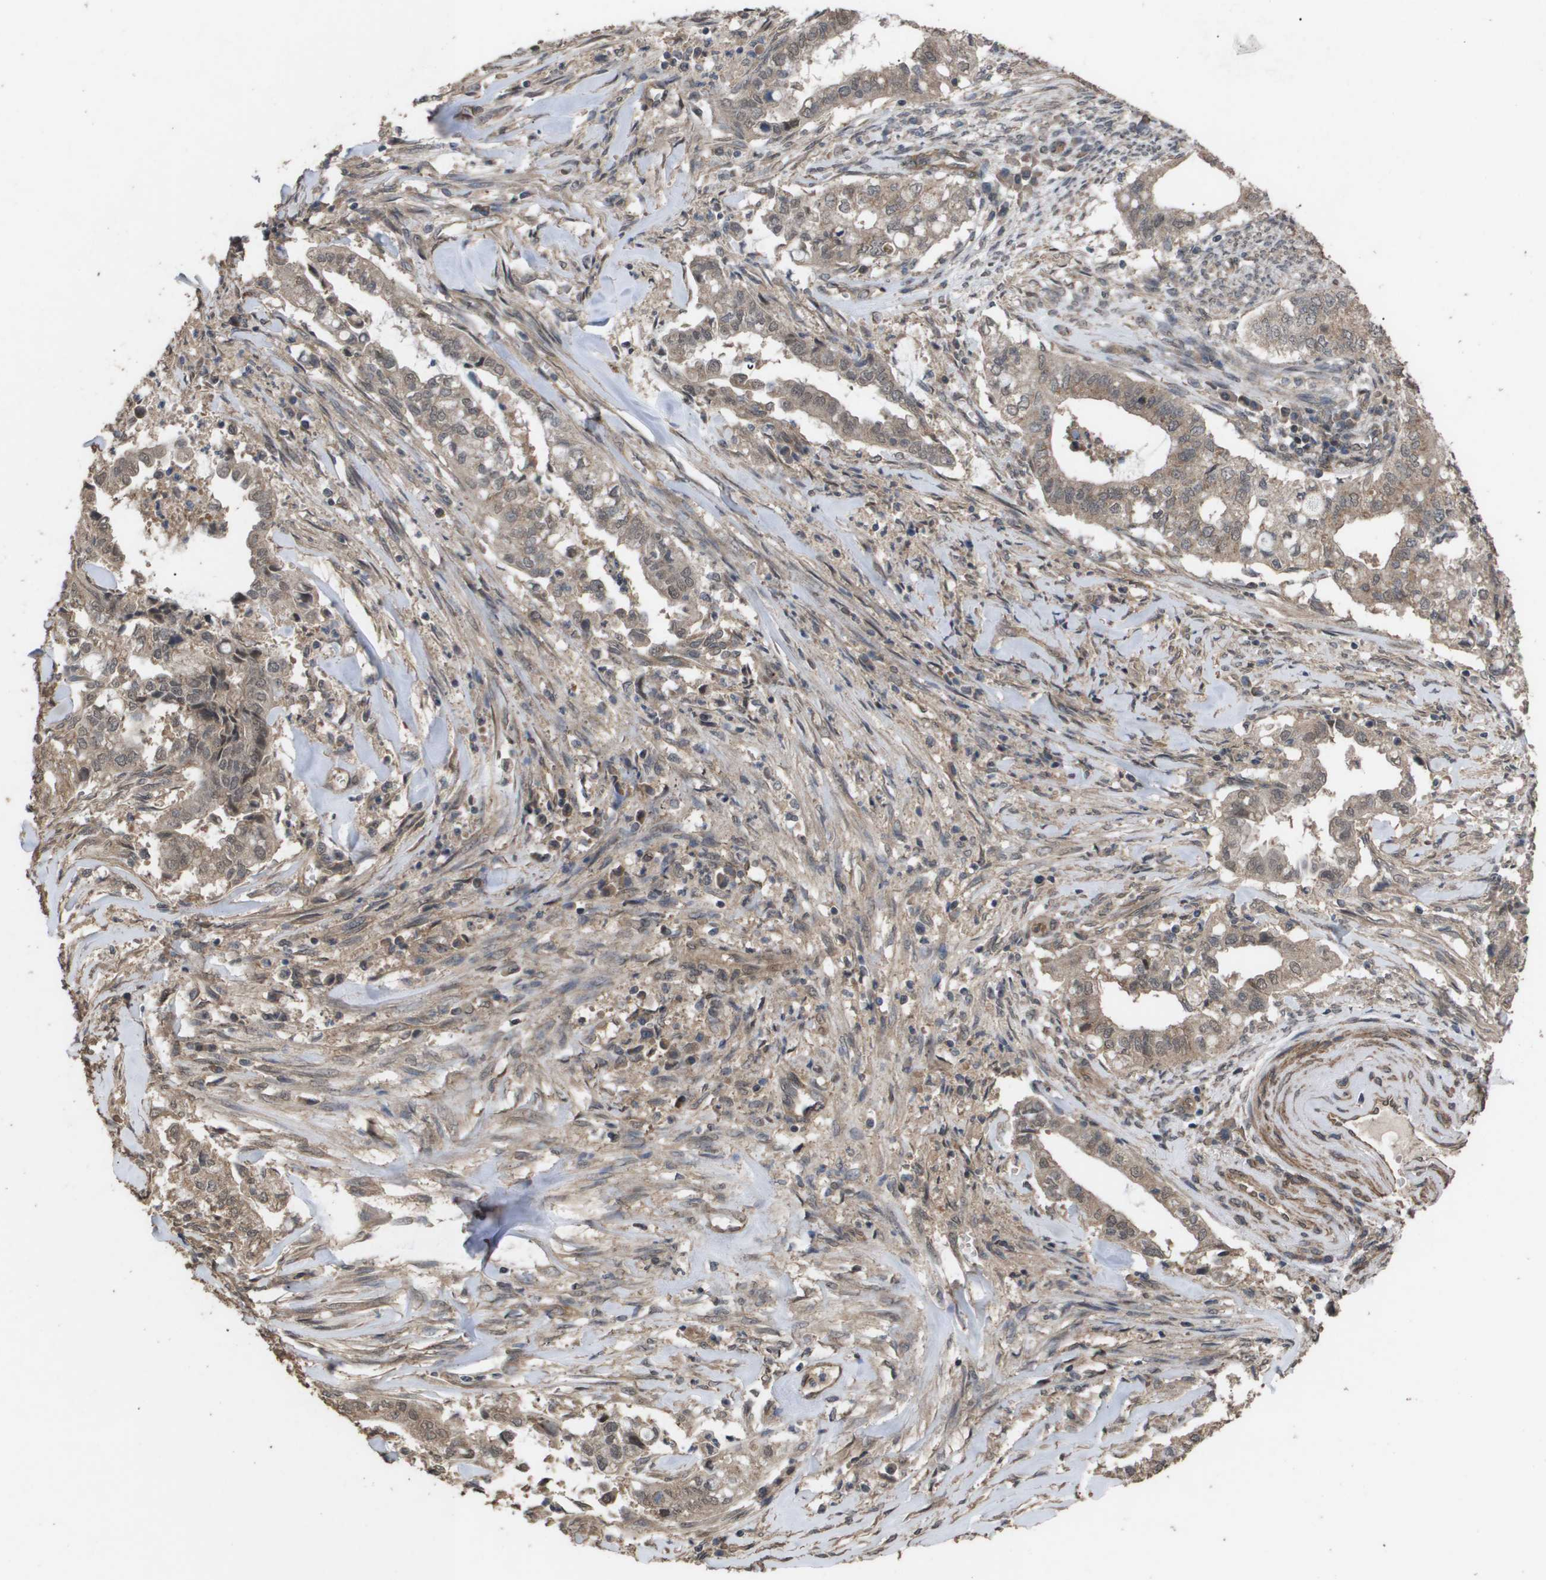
{"staining": {"intensity": "weak", "quantity": ">75%", "location": "cytoplasmic/membranous"}, "tissue": "cervical cancer", "cell_type": "Tumor cells", "image_type": "cancer", "snomed": [{"axis": "morphology", "description": "Adenocarcinoma, NOS"}, {"axis": "topography", "description": "Cervix"}], "caption": "About >75% of tumor cells in adenocarcinoma (cervical) display weak cytoplasmic/membranous protein expression as visualized by brown immunohistochemical staining.", "gene": "CUL5", "patient": {"sex": "female", "age": 44}}